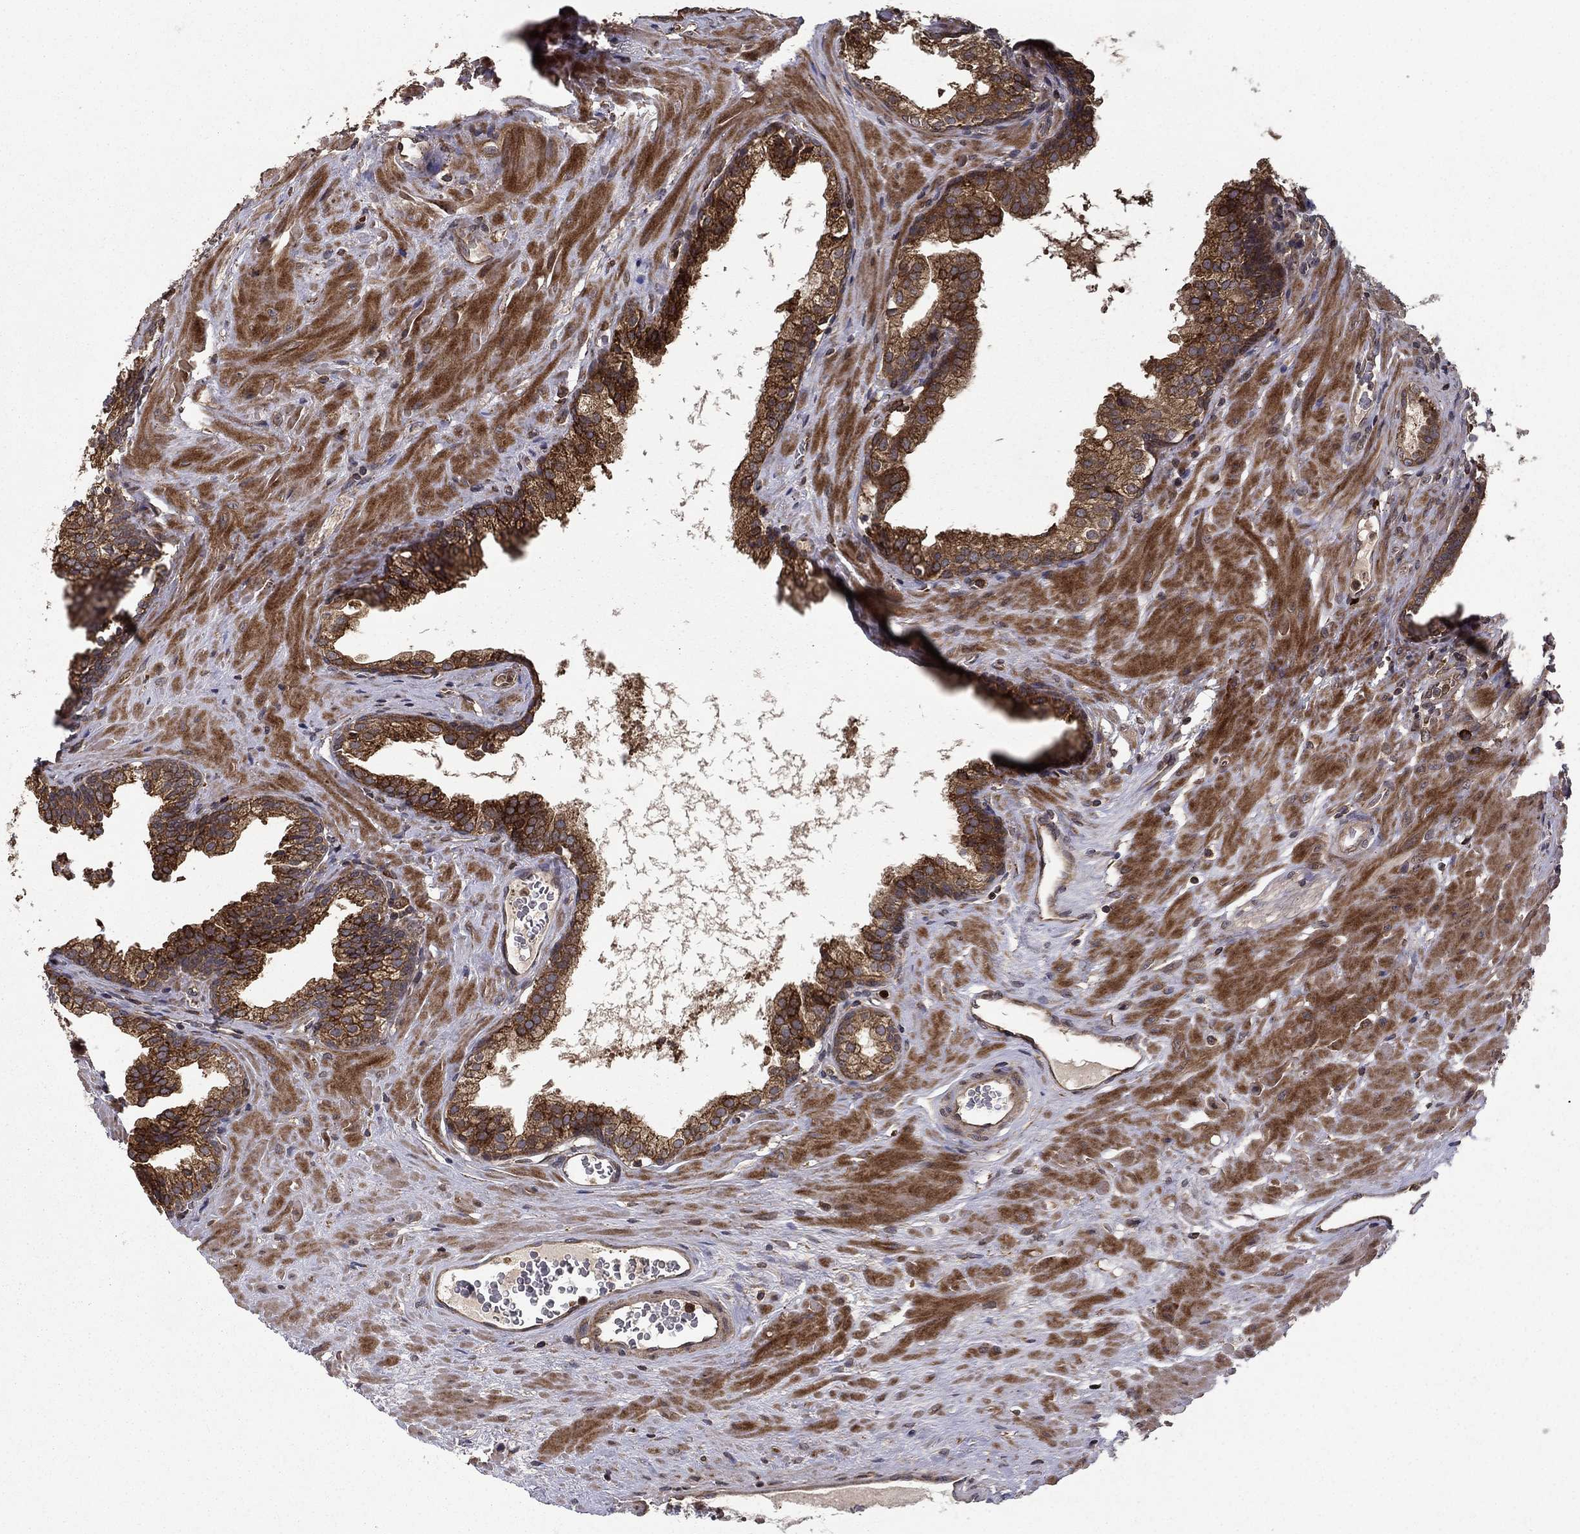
{"staining": {"intensity": "strong", "quantity": ">75%", "location": "cytoplasmic/membranous"}, "tissue": "prostate cancer", "cell_type": "Tumor cells", "image_type": "cancer", "snomed": [{"axis": "morphology", "description": "Adenocarcinoma, NOS"}, {"axis": "topography", "description": "Prostate"}], "caption": "The micrograph demonstrates immunohistochemical staining of adenocarcinoma (prostate). There is strong cytoplasmic/membranous staining is seen in approximately >75% of tumor cells. The staining was performed using DAB (3,3'-diaminobenzidine), with brown indicating positive protein expression. Nuclei are stained blue with hematoxylin.", "gene": "BABAM2", "patient": {"sex": "male", "age": 66}}